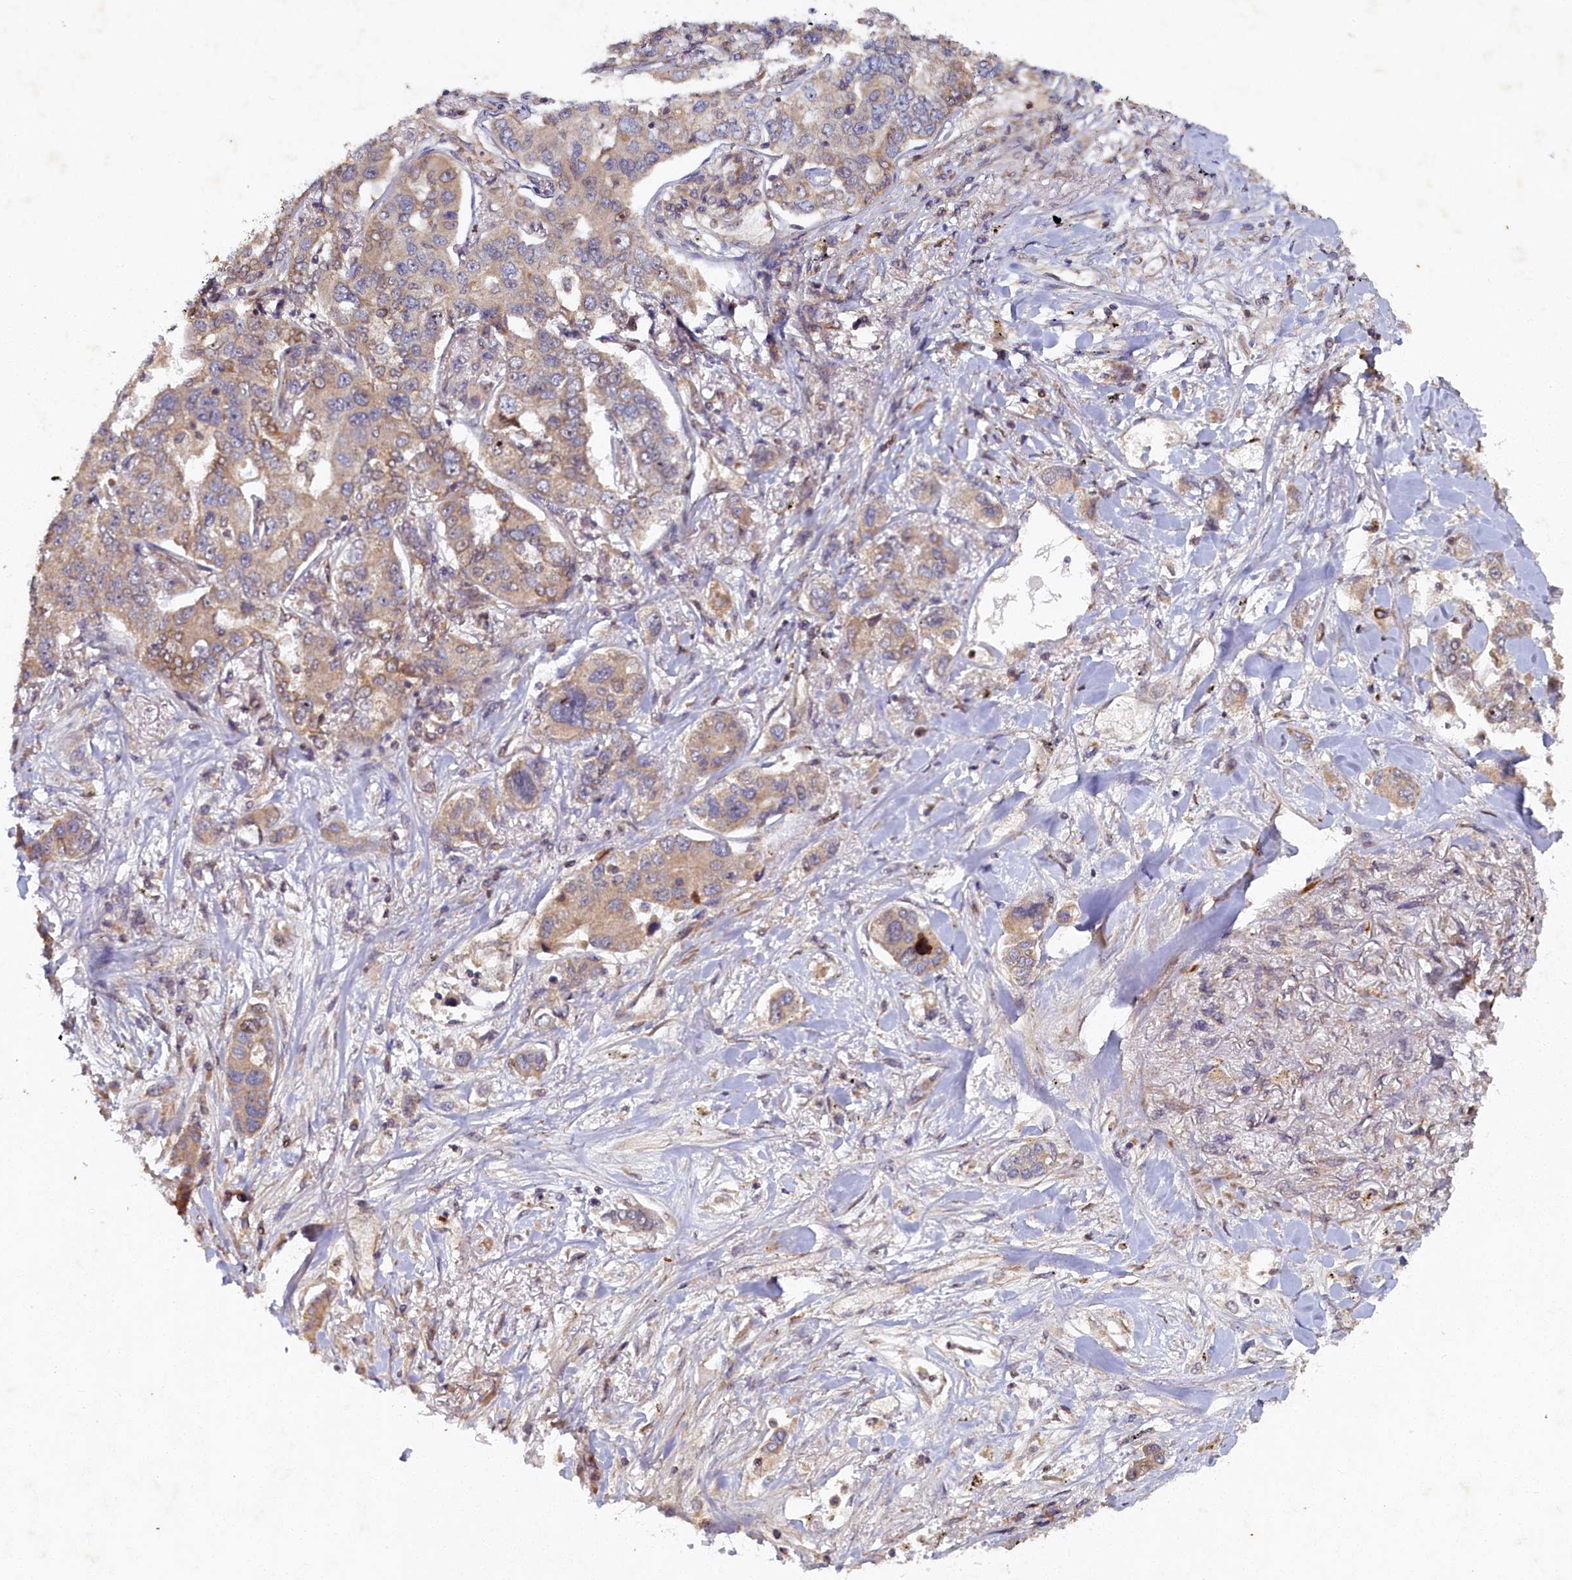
{"staining": {"intensity": "weak", "quantity": ">75%", "location": "cytoplasmic/membranous"}, "tissue": "lung cancer", "cell_type": "Tumor cells", "image_type": "cancer", "snomed": [{"axis": "morphology", "description": "Adenocarcinoma, NOS"}, {"axis": "topography", "description": "Lung"}], "caption": "The photomicrograph reveals immunohistochemical staining of adenocarcinoma (lung). There is weak cytoplasmic/membranous expression is identified in approximately >75% of tumor cells. The protein of interest is stained brown, and the nuclei are stained in blue (DAB (3,3'-diaminobenzidine) IHC with brightfield microscopy, high magnification).", "gene": "CEP20", "patient": {"sex": "male", "age": 49}}